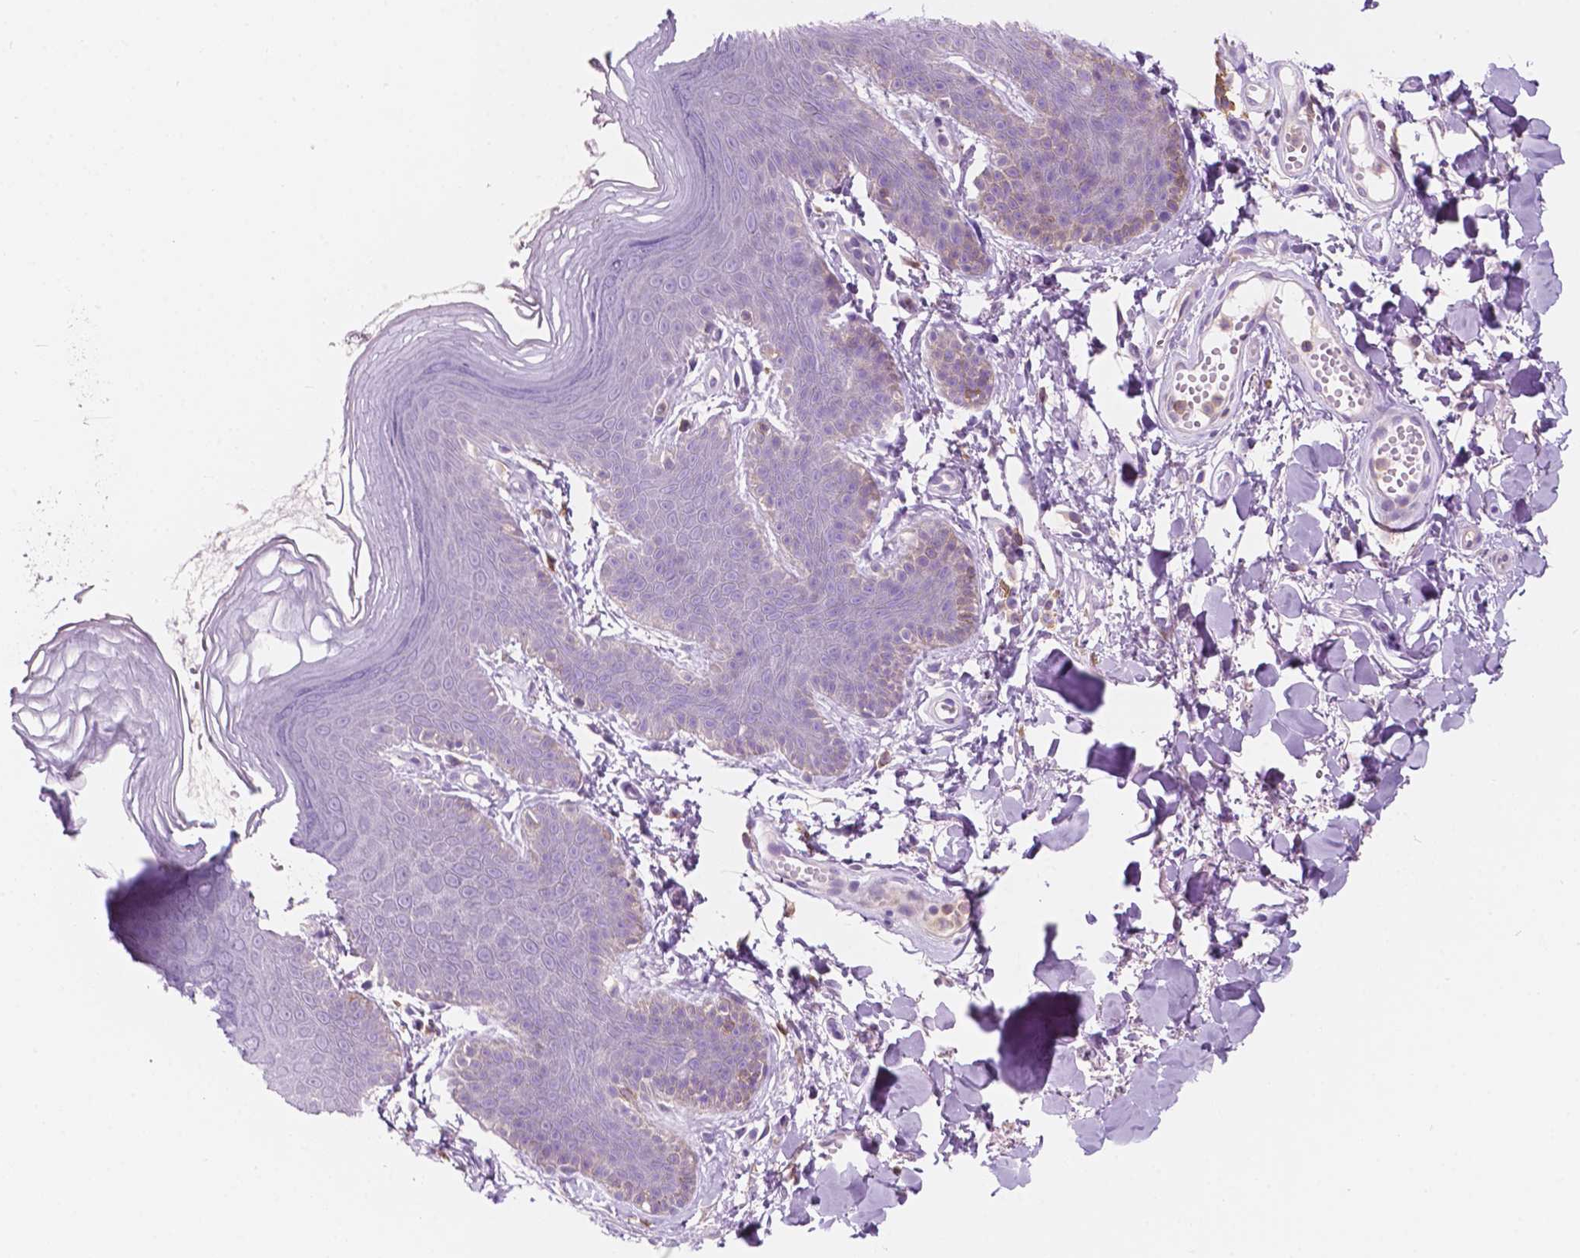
{"staining": {"intensity": "negative", "quantity": "none", "location": "none"}, "tissue": "skin", "cell_type": "Epidermal cells", "image_type": "normal", "snomed": [{"axis": "morphology", "description": "Normal tissue, NOS"}, {"axis": "topography", "description": "Anal"}], "caption": "DAB immunohistochemical staining of normal human skin reveals no significant staining in epidermal cells.", "gene": "SEMA4A", "patient": {"sex": "male", "age": 53}}